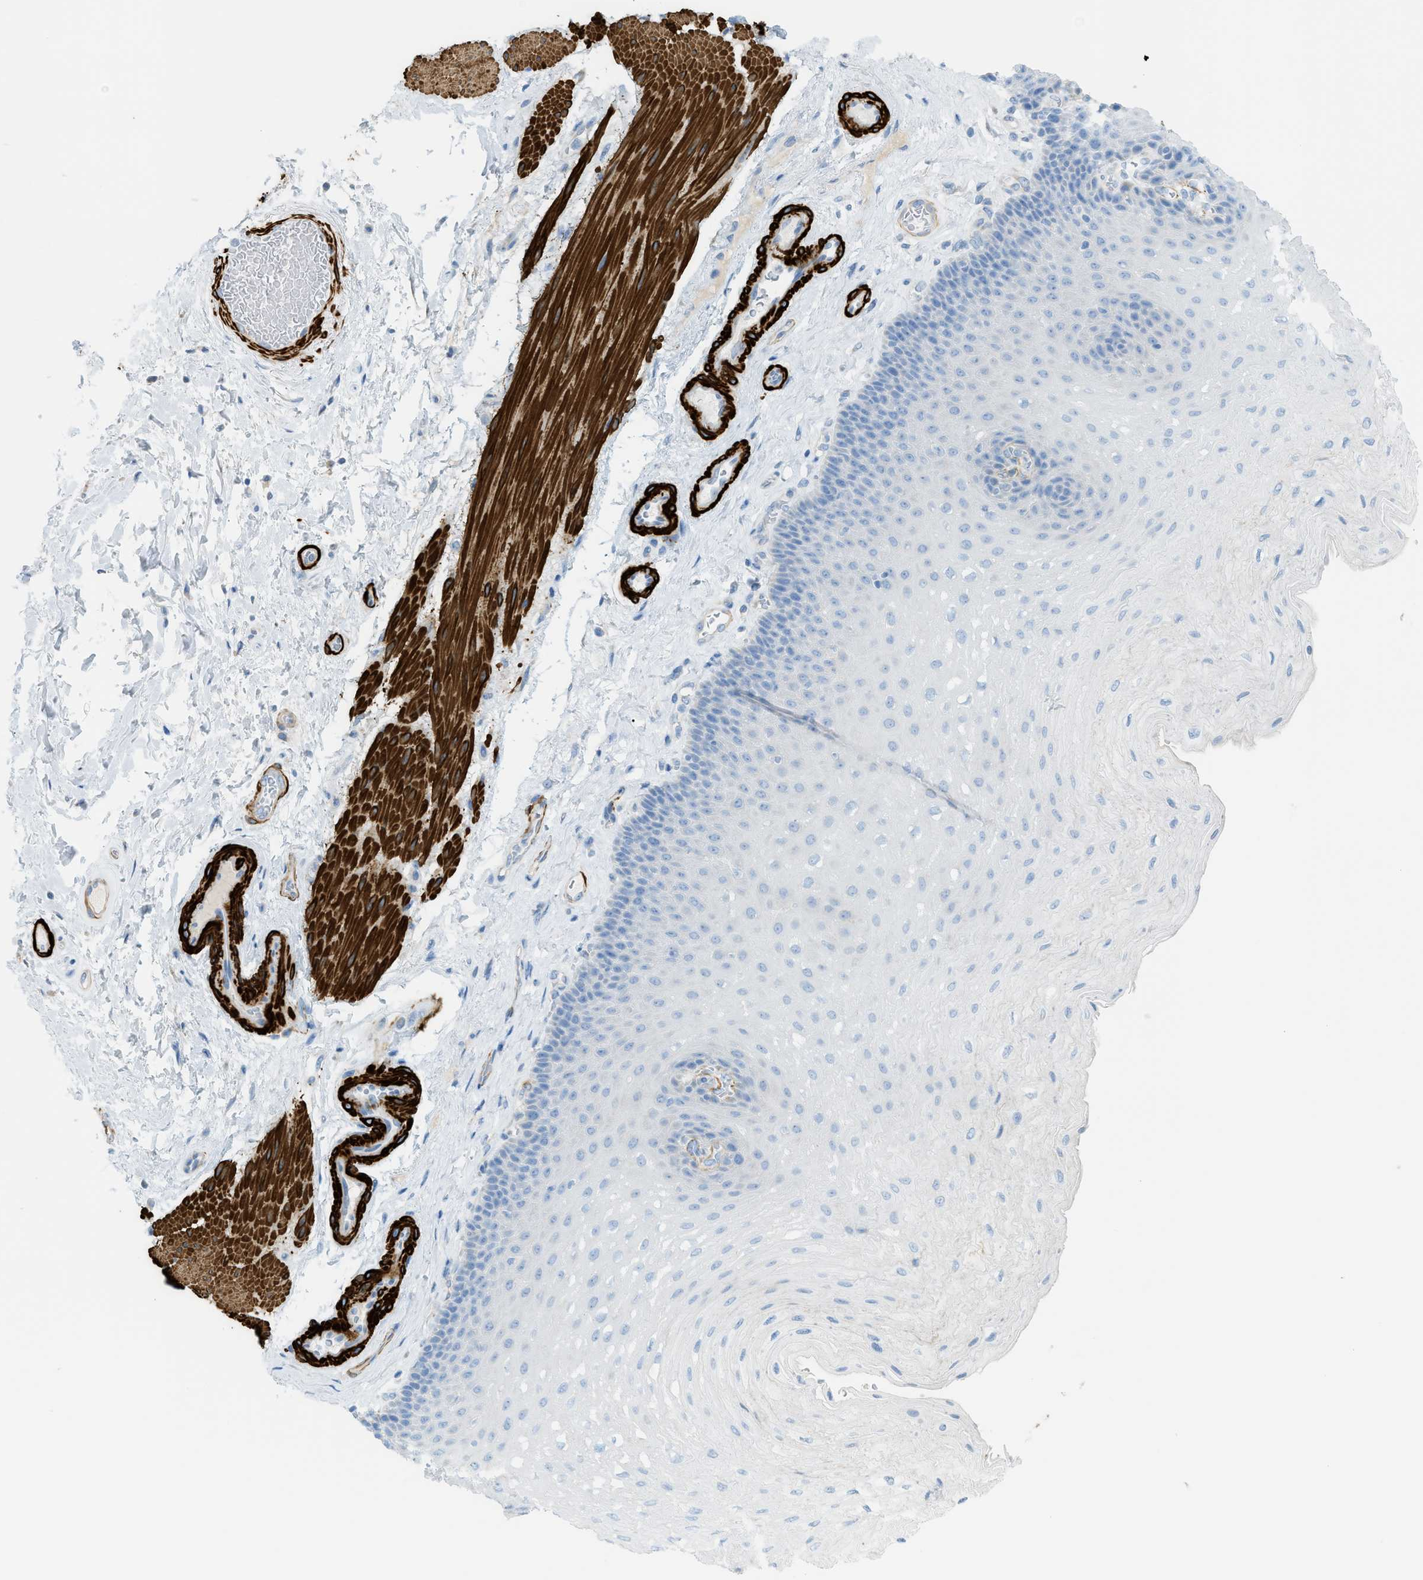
{"staining": {"intensity": "negative", "quantity": "none", "location": "none"}, "tissue": "esophagus", "cell_type": "Squamous epithelial cells", "image_type": "normal", "snomed": [{"axis": "morphology", "description": "Normal tissue, NOS"}, {"axis": "topography", "description": "Esophagus"}], "caption": "Immunohistochemistry (IHC) of unremarkable esophagus displays no positivity in squamous epithelial cells.", "gene": "MYH11", "patient": {"sex": "female", "age": 72}}